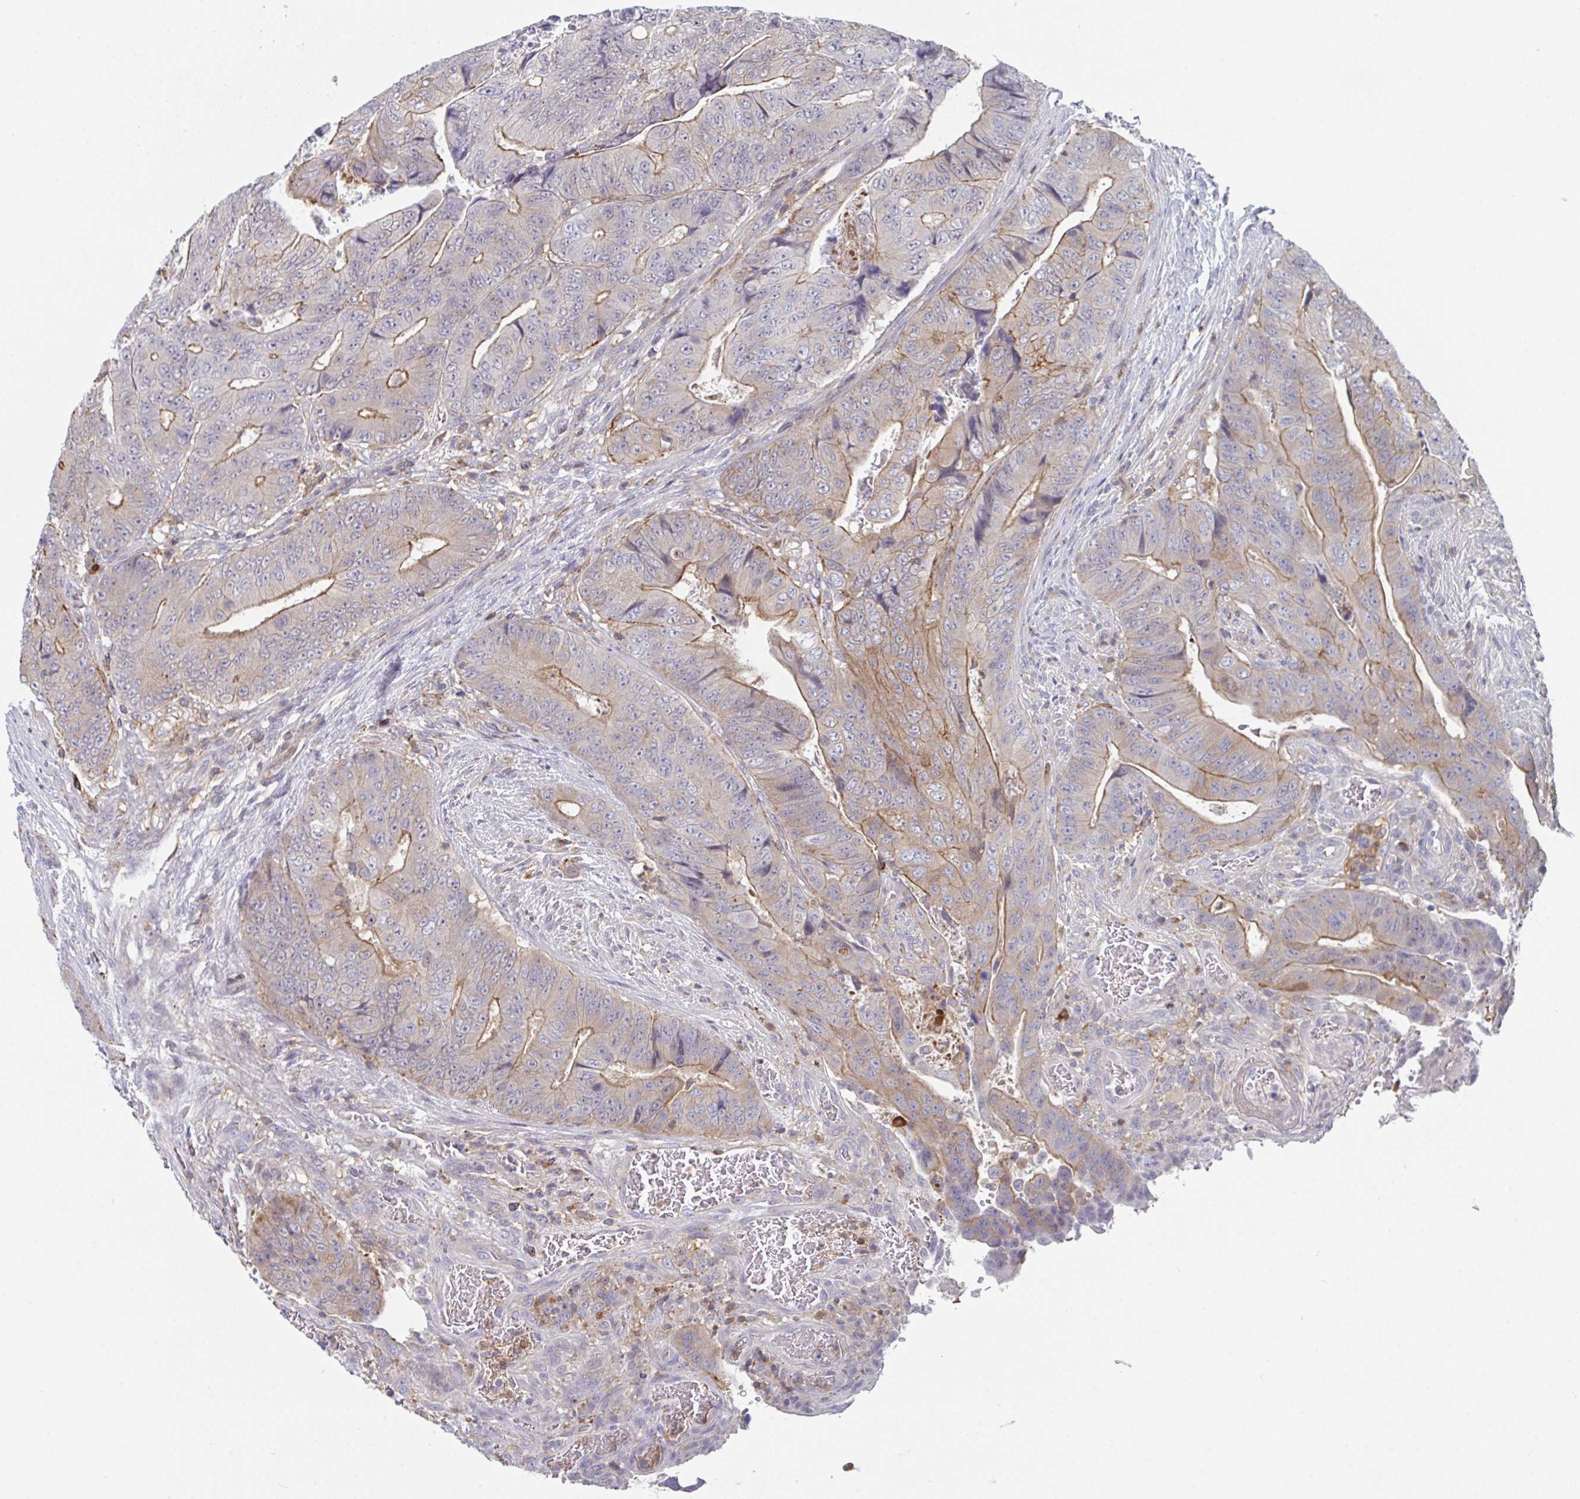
{"staining": {"intensity": "moderate", "quantity": "25%-75%", "location": "cytoplasmic/membranous"}, "tissue": "colorectal cancer", "cell_type": "Tumor cells", "image_type": "cancer", "snomed": [{"axis": "morphology", "description": "Adenocarcinoma, NOS"}, {"axis": "topography", "description": "Colon"}], "caption": "Brown immunohistochemical staining in human adenocarcinoma (colorectal) exhibits moderate cytoplasmic/membranous expression in about 25%-75% of tumor cells.", "gene": "DISP2", "patient": {"sex": "female", "age": 48}}